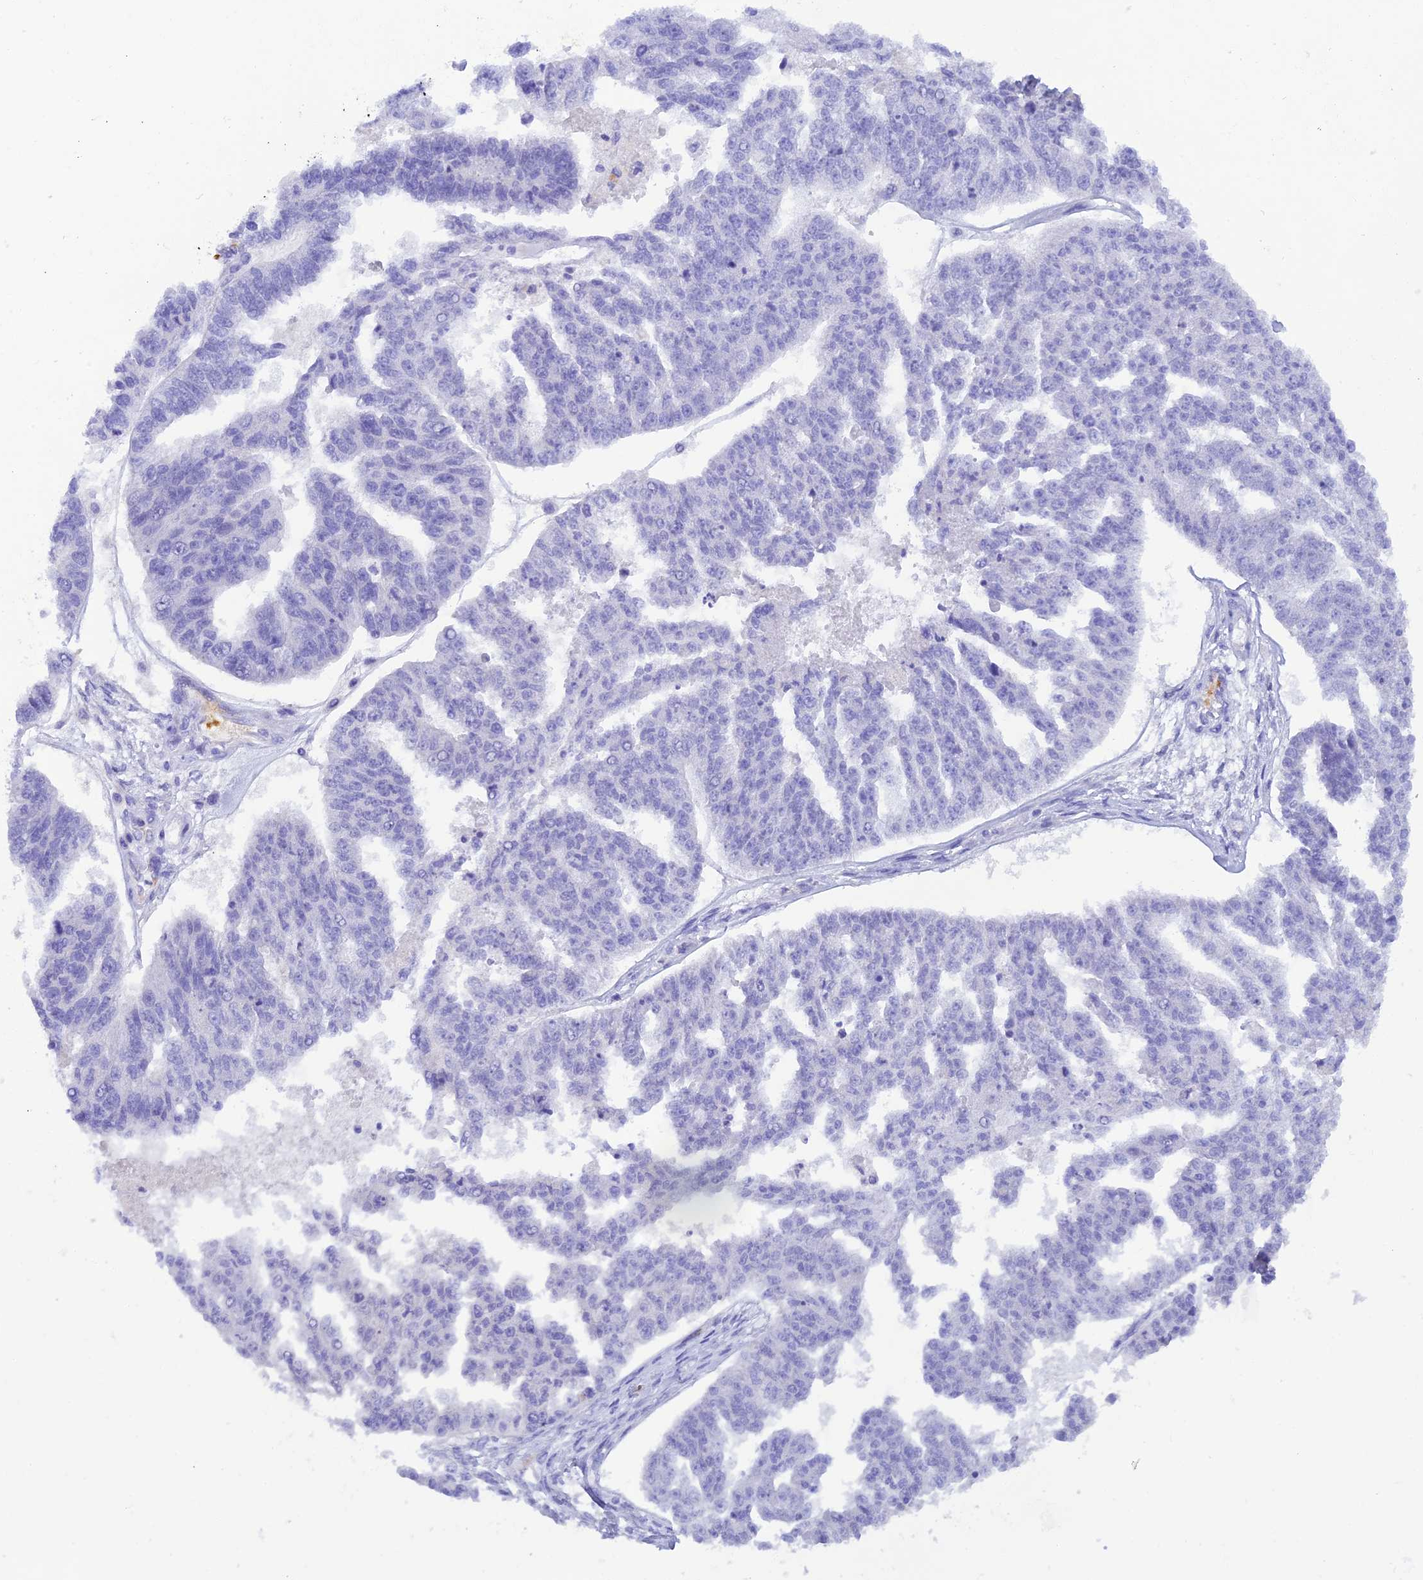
{"staining": {"intensity": "negative", "quantity": "none", "location": "none"}, "tissue": "ovarian cancer", "cell_type": "Tumor cells", "image_type": "cancer", "snomed": [{"axis": "morphology", "description": "Cystadenocarcinoma, serous, NOS"}, {"axis": "topography", "description": "Ovary"}], "caption": "Ovarian serous cystadenocarcinoma stained for a protein using immunohistochemistry (IHC) demonstrates no staining tumor cells.", "gene": "HDHD2", "patient": {"sex": "female", "age": 58}}